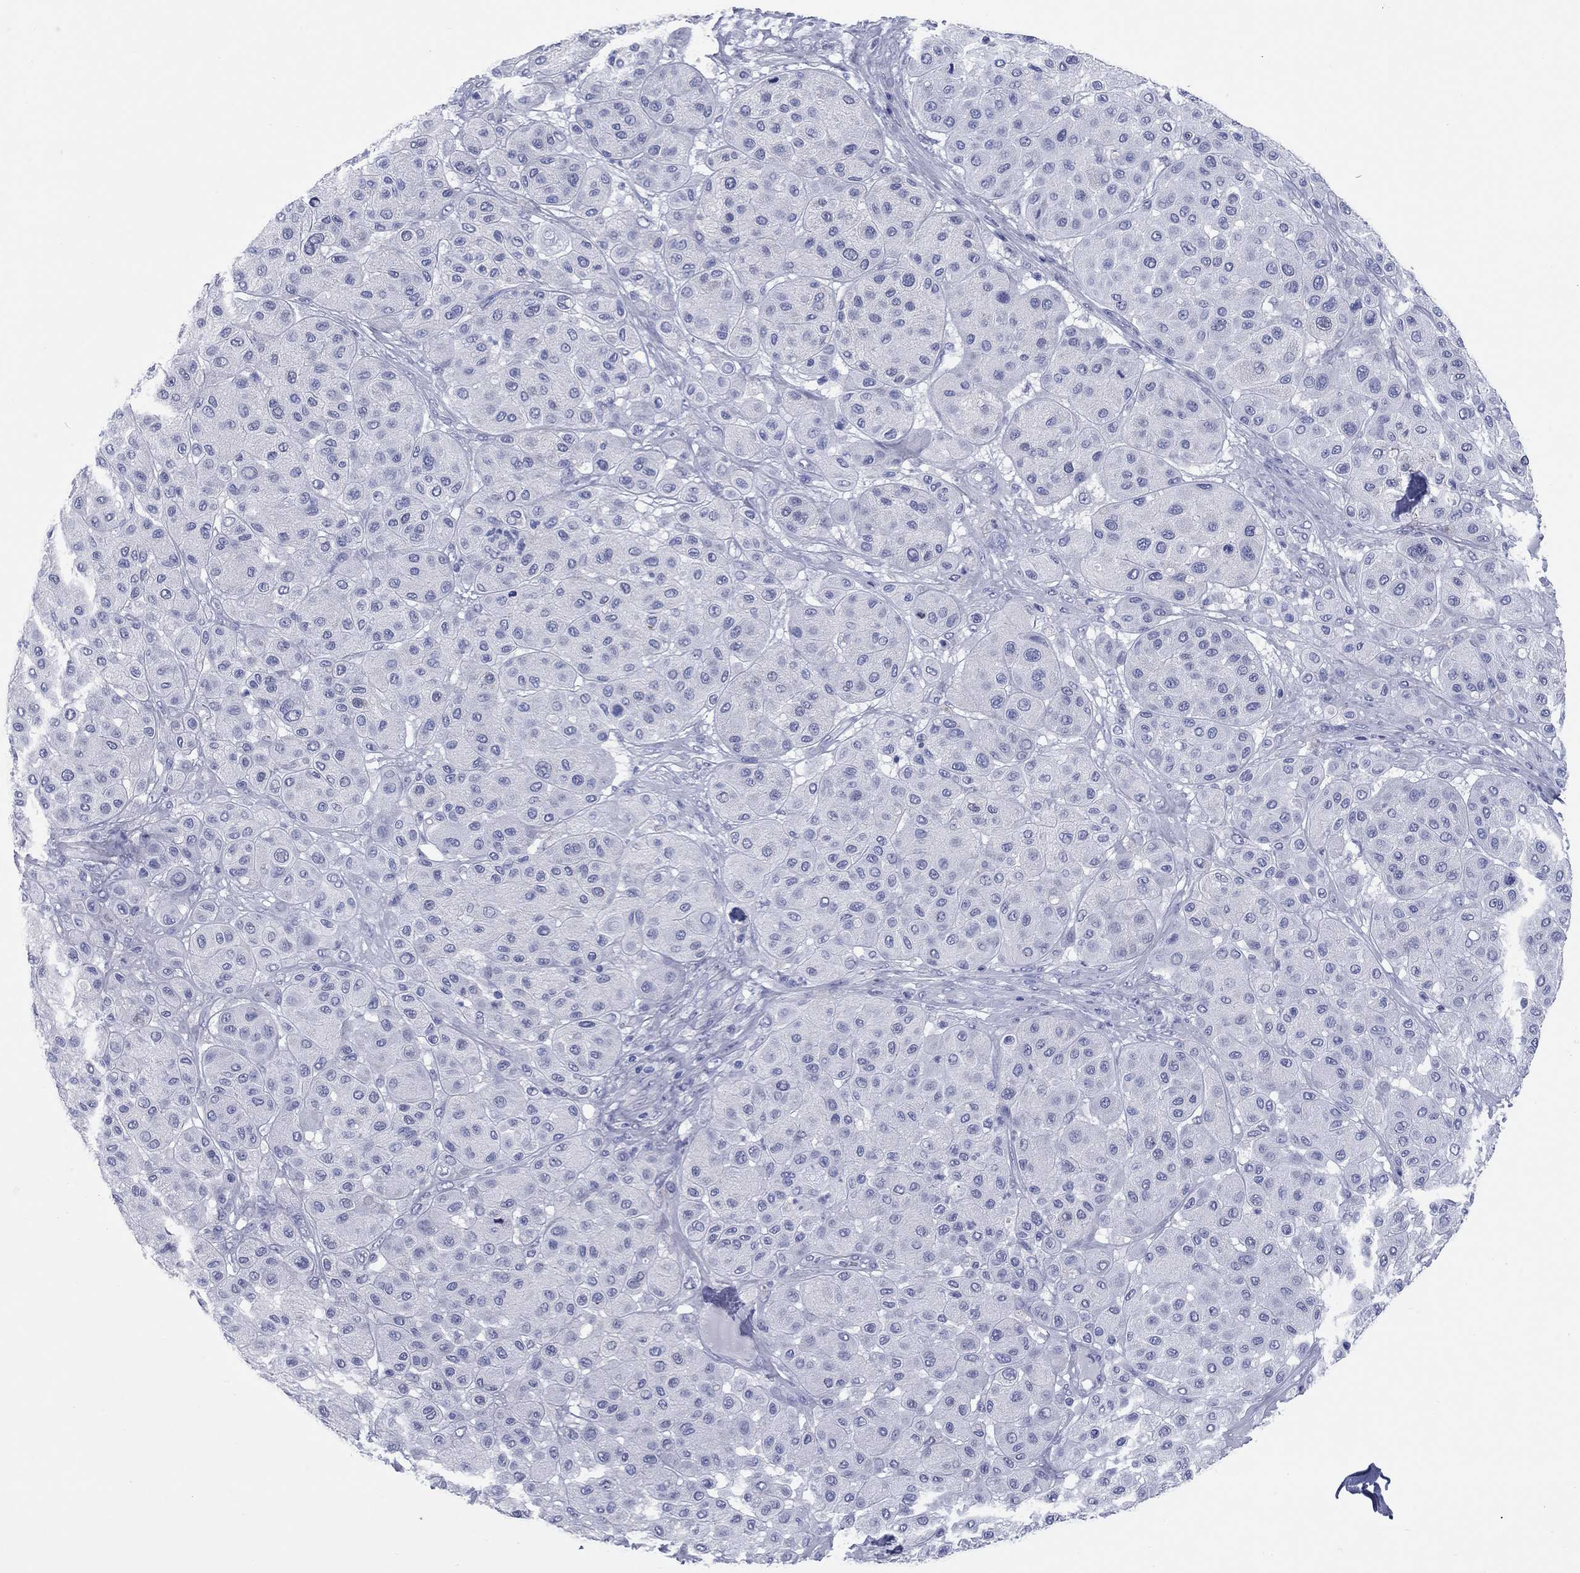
{"staining": {"intensity": "negative", "quantity": "none", "location": "none"}, "tissue": "melanoma", "cell_type": "Tumor cells", "image_type": "cancer", "snomed": [{"axis": "morphology", "description": "Malignant melanoma, Metastatic site"}, {"axis": "topography", "description": "Smooth muscle"}], "caption": "Tumor cells show no significant protein staining in melanoma.", "gene": "CCNA1", "patient": {"sex": "male", "age": 41}}